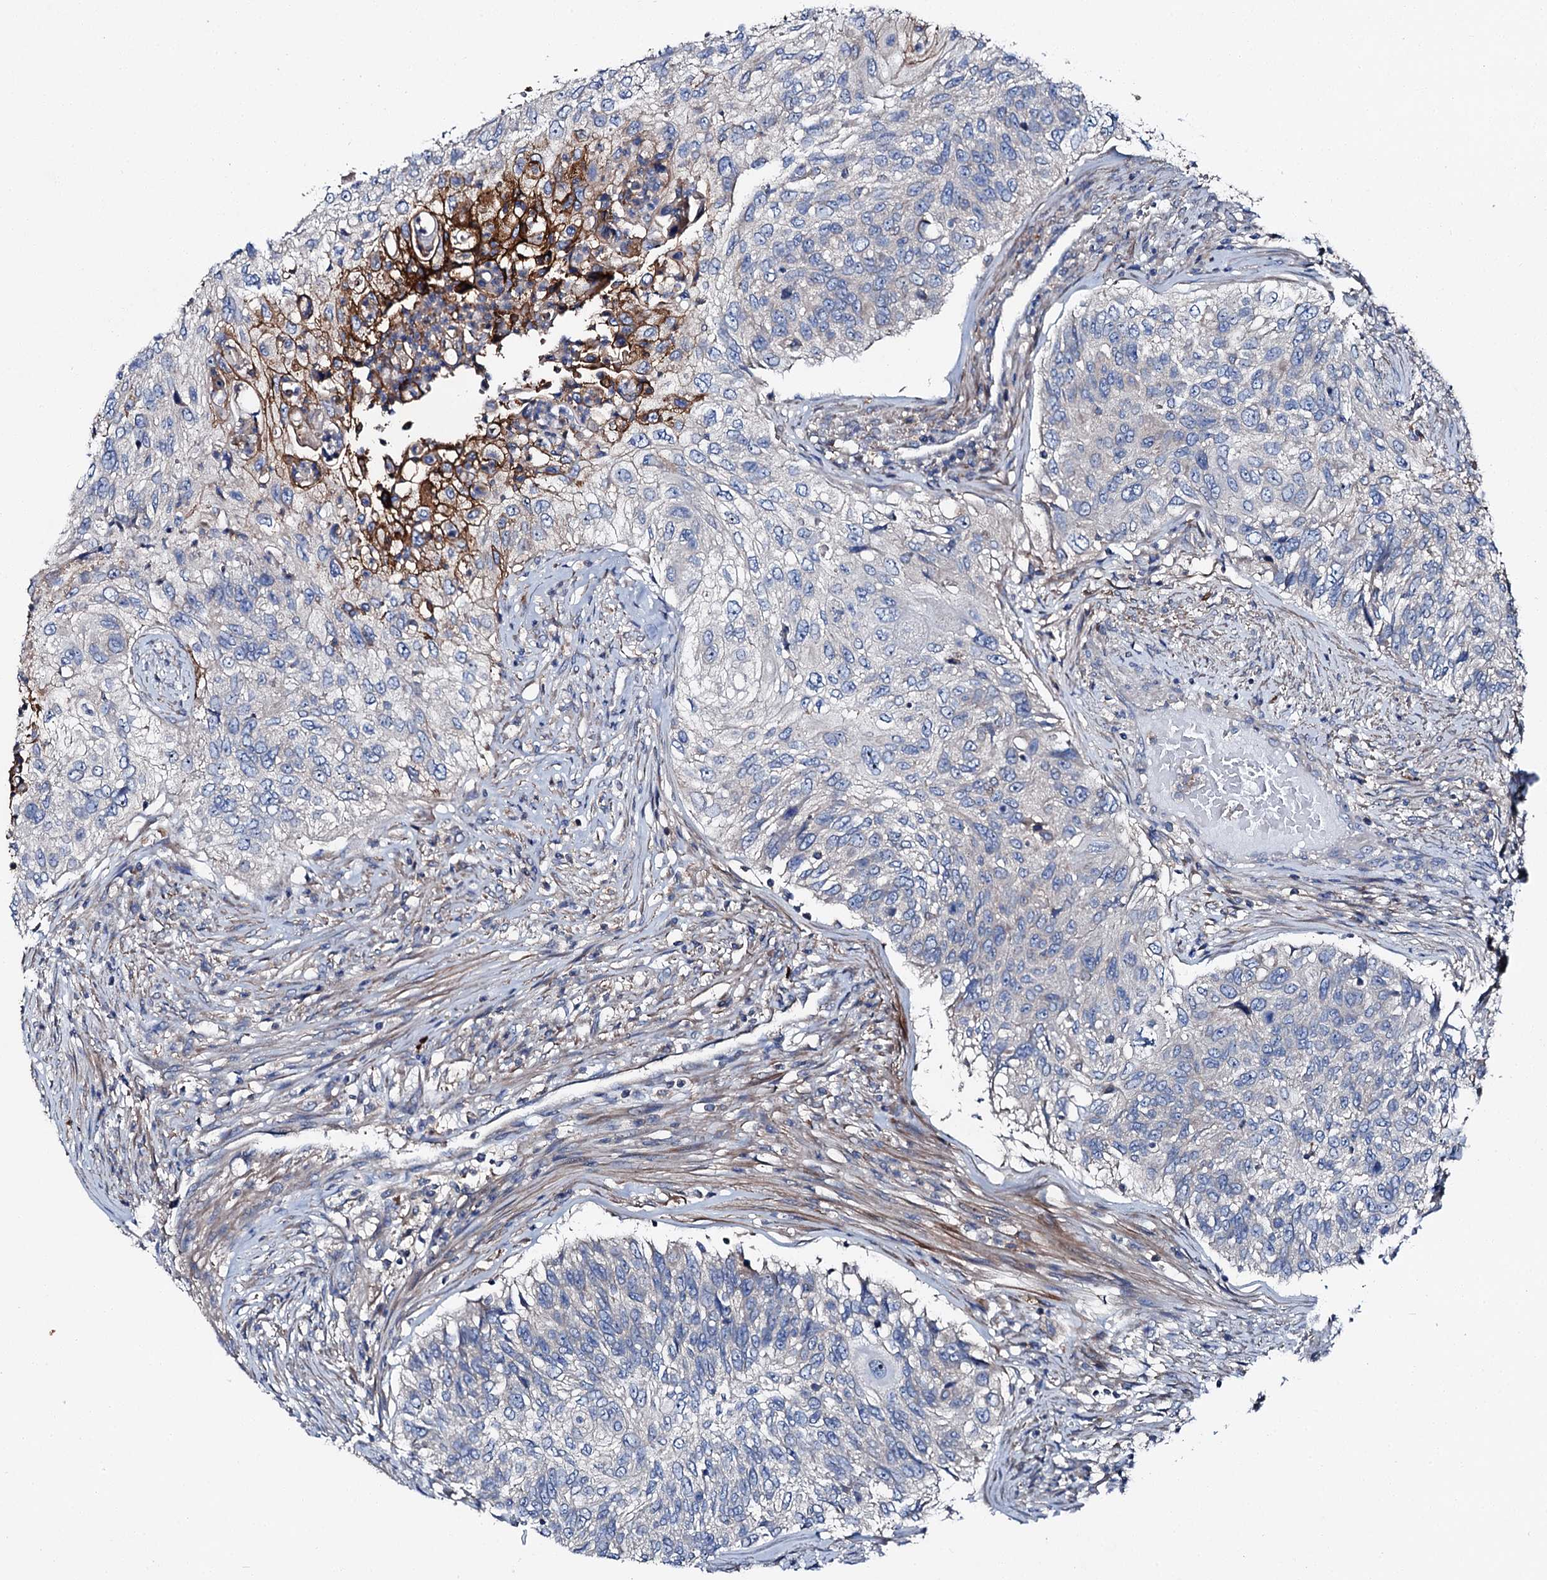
{"staining": {"intensity": "strong", "quantity": "<25%", "location": "cytoplasmic/membranous"}, "tissue": "urothelial cancer", "cell_type": "Tumor cells", "image_type": "cancer", "snomed": [{"axis": "morphology", "description": "Urothelial carcinoma, High grade"}, {"axis": "topography", "description": "Urinary bladder"}], "caption": "This is a histology image of immunohistochemistry staining of high-grade urothelial carcinoma, which shows strong staining in the cytoplasmic/membranous of tumor cells.", "gene": "SLC22A25", "patient": {"sex": "female", "age": 60}}